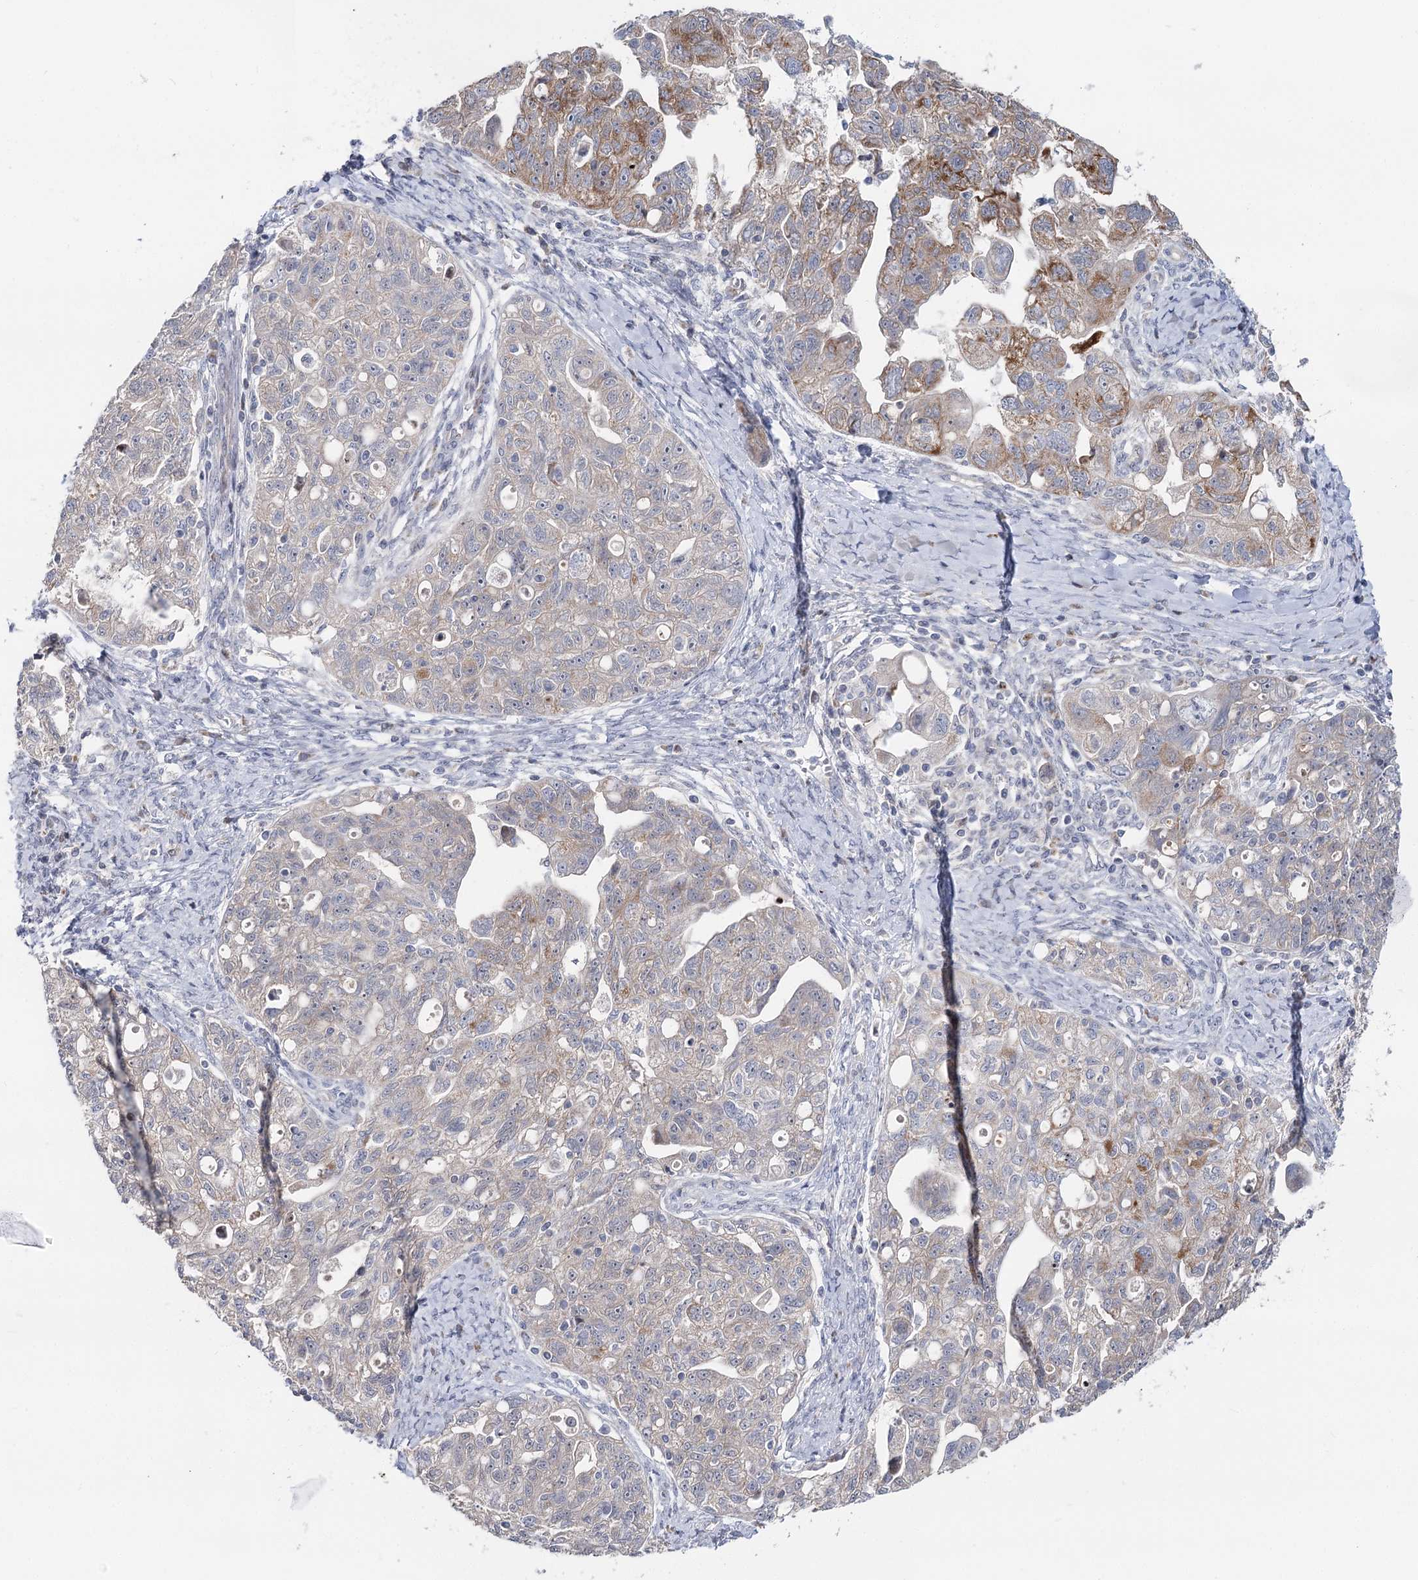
{"staining": {"intensity": "moderate", "quantity": "25%-75%", "location": "cytoplasmic/membranous"}, "tissue": "ovarian cancer", "cell_type": "Tumor cells", "image_type": "cancer", "snomed": [{"axis": "morphology", "description": "Carcinoma, NOS"}, {"axis": "morphology", "description": "Cystadenocarcinoma, serous, NOS"}, {"axis": "topography", "description": "Ovary"}], "caption": "Ovarian cancer stained with immunohistochemistry demonstrates moderate cytoplasmic/membranous expression in approximately 25%-75% of tumor cells.", "gene": "PTGR1", "patient": {"sex": "female", "age": 69}}